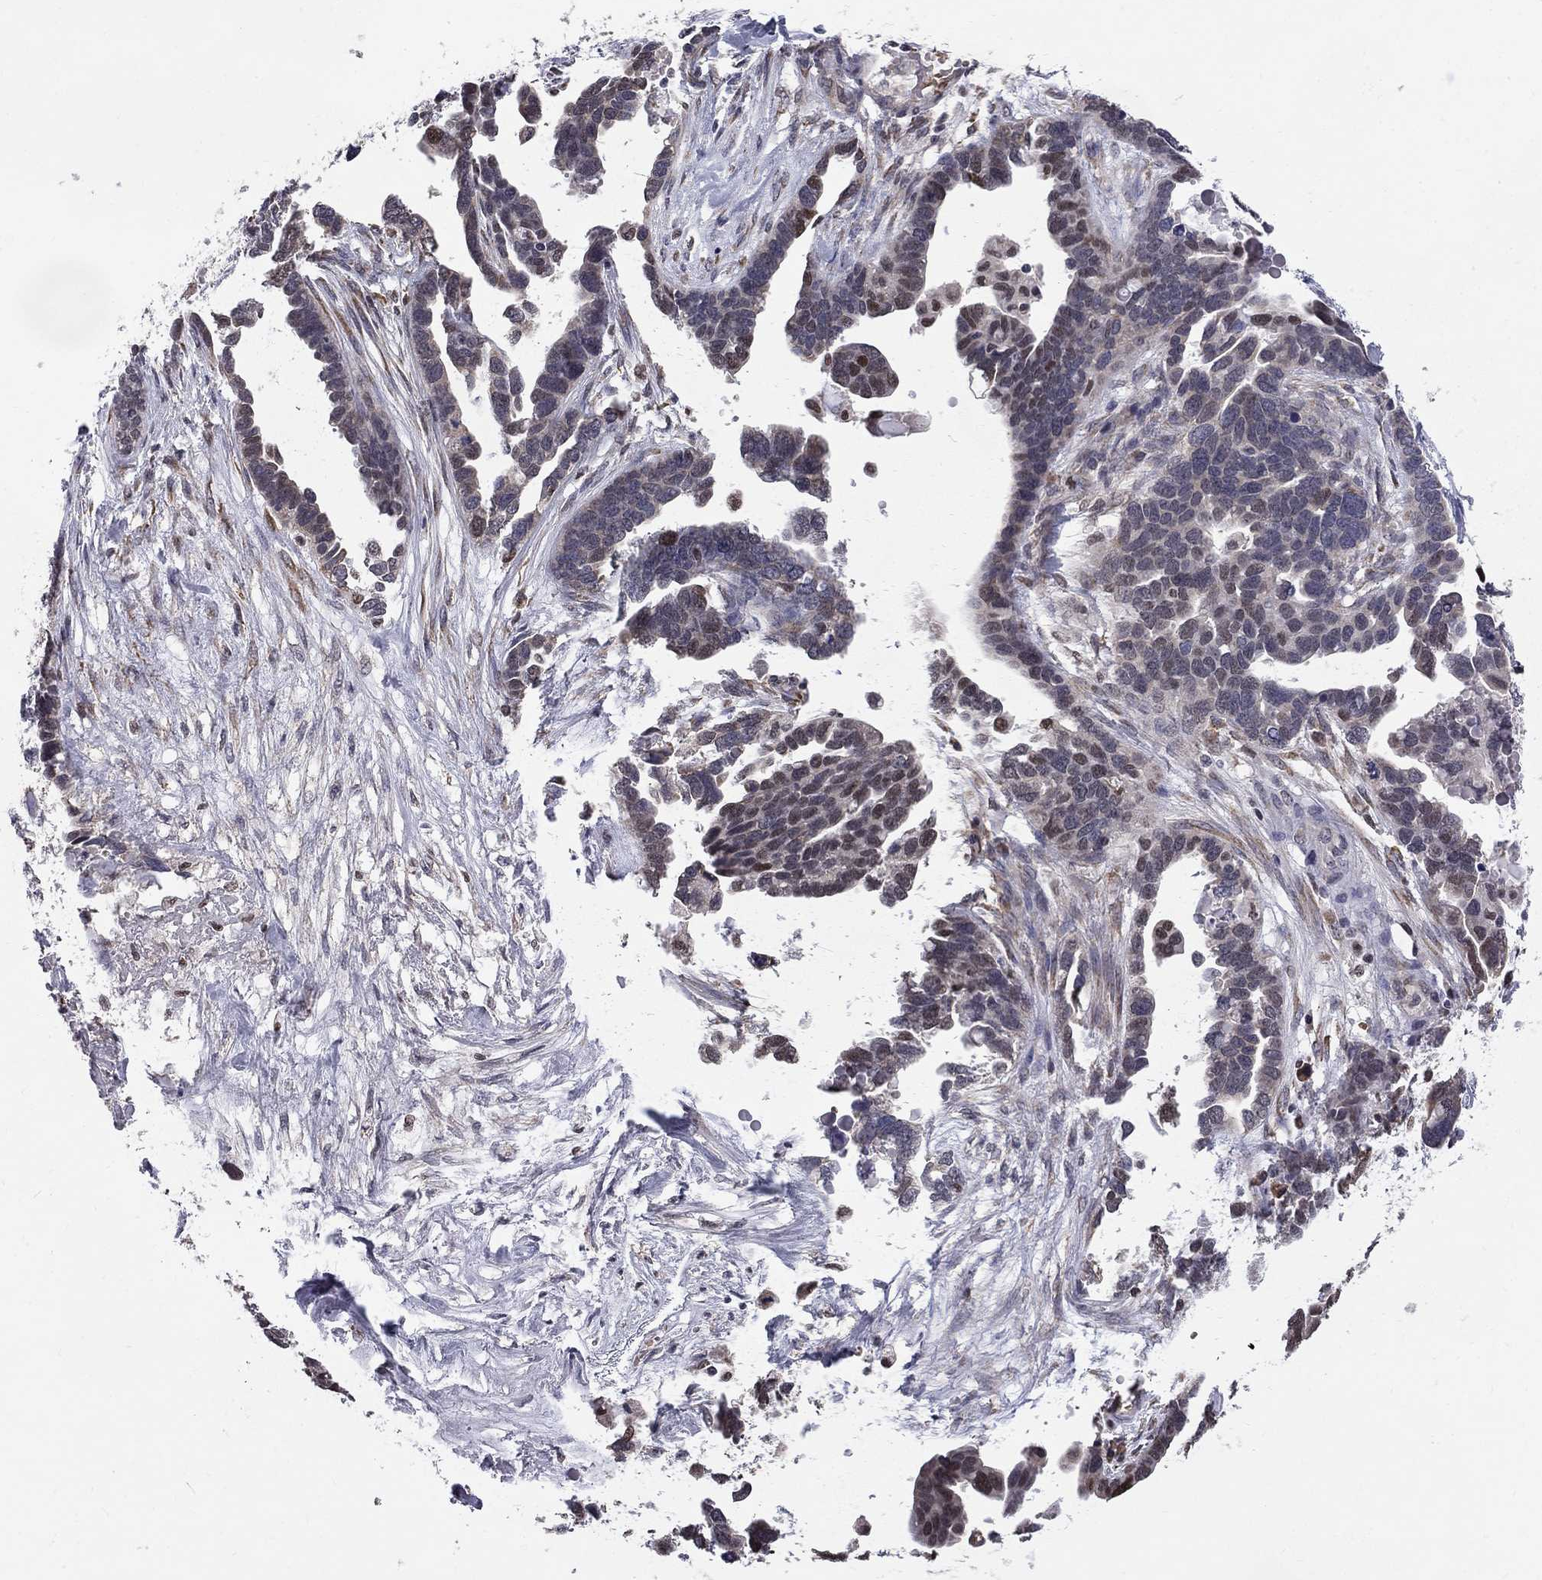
{"staining": {"intensity": "weak", "quantity": "<25%", "location": "nuclear"}, "tissue": "ovarian cancer", "cell_type": "Tumor cells", "image_type": "cancer", "snomed": [{"axis": "morphology", "description": "Cystadenocarcinoma, serous, NOS"}, {"axis": "topography", "description": "Ovary"}], "caption": "This is a photomicrograph of immunohistochemistry staining of ovarian cancer, which shows no expression in tumor cells.", "gene": "HSPB2", "patient": {"sex": "female", "age": 54}}